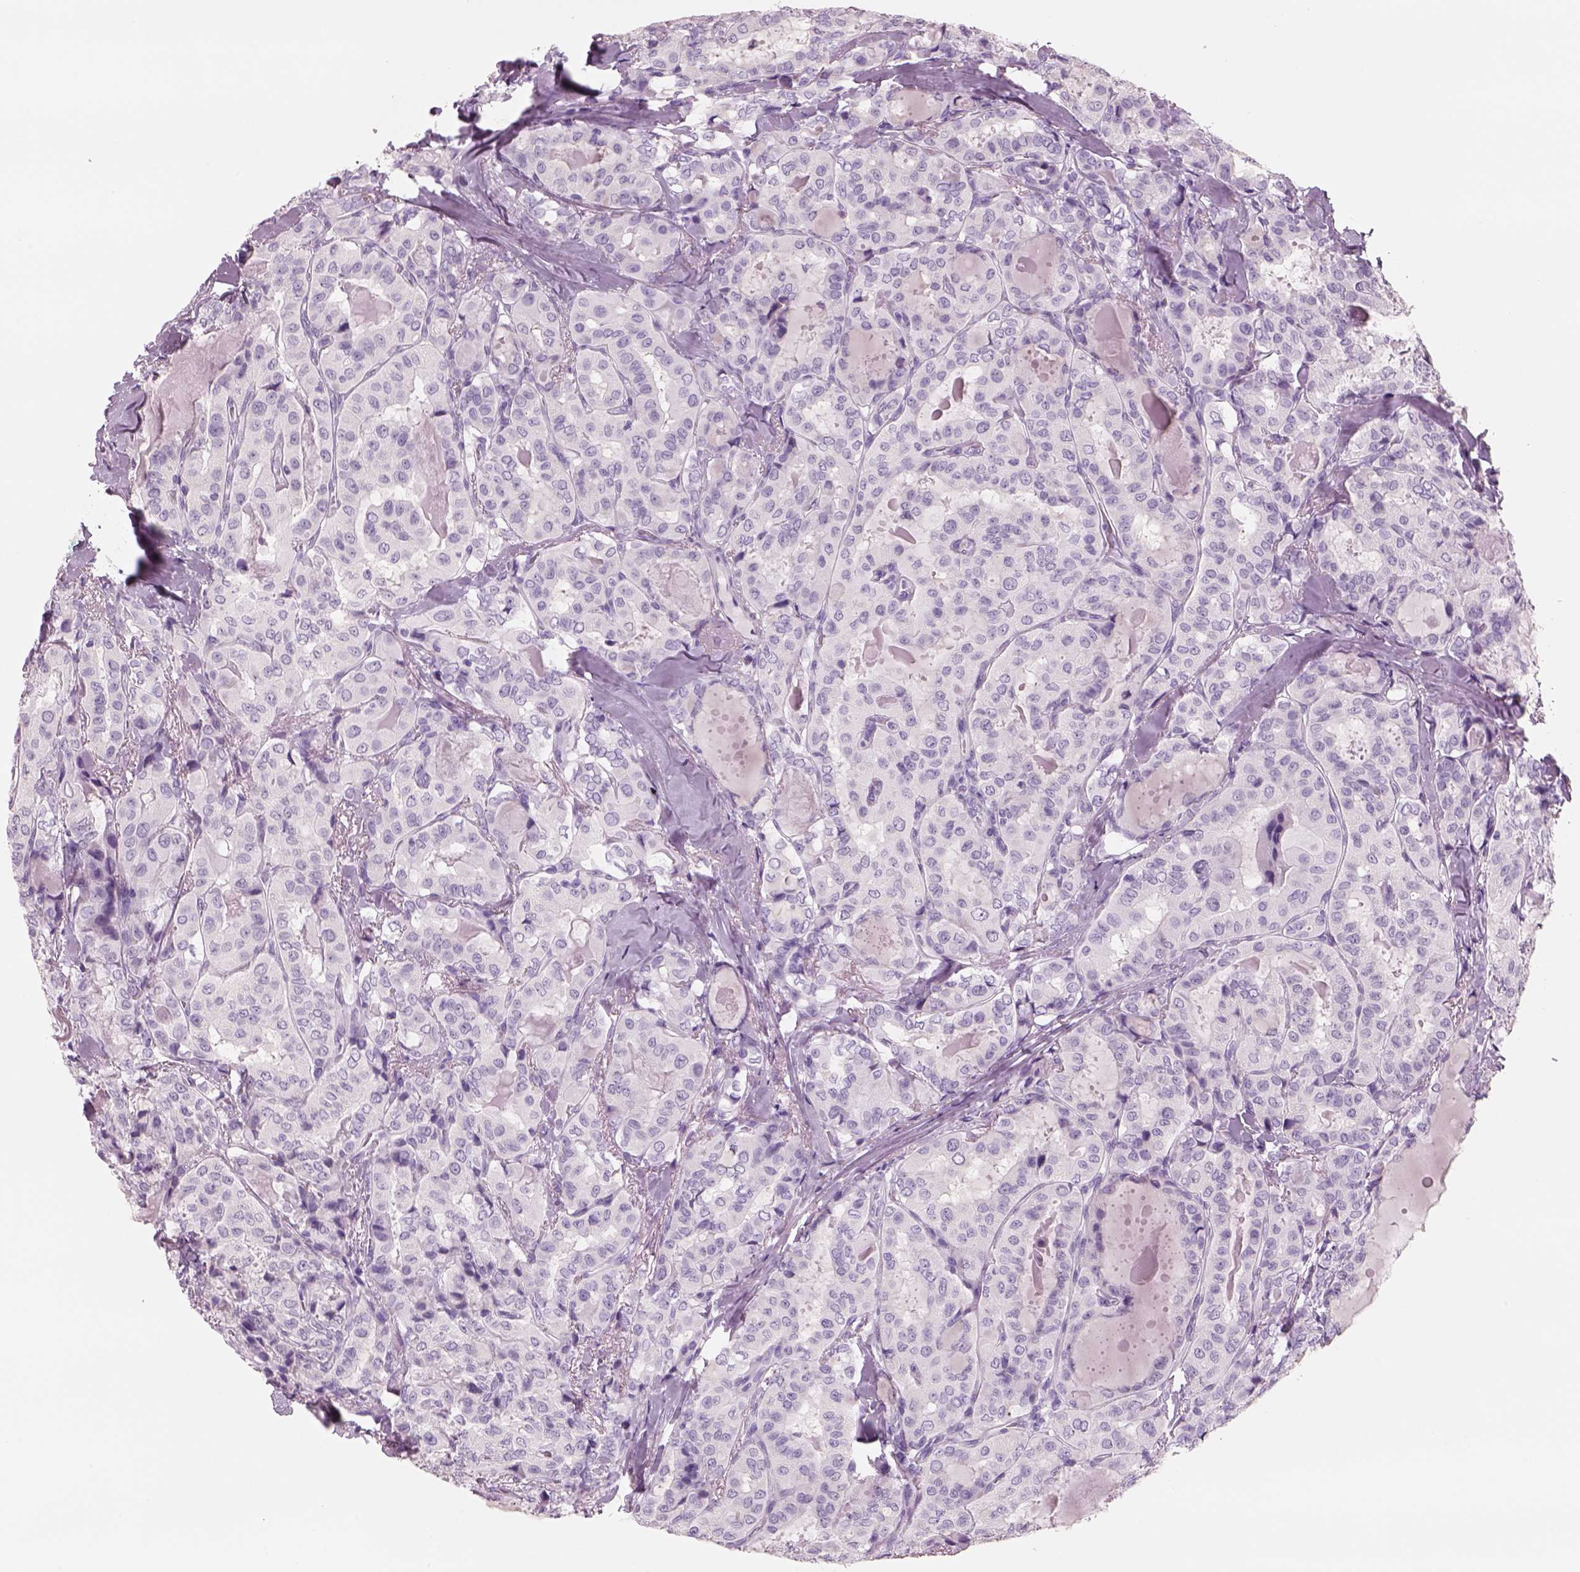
{"staining": {"intensity": "negative", "quantity": "none", "location": "none"}, "tissue": "thyroid cancer", "cell_type": "Tumor cells", "image_type": "cancer", "snomed": [{"axis": "morphology", "description": "Papillary adenocarcinoma, NOS"}, {"axis": "topography", "description": "Thyroid gland"}], "caption": "DAB (3,3'-diaminobenzidine) immunohistochemical staining of papillary adenocarcinoma (thyroid) displays no significant positivity in tumor cells.", "gene": "RHO", "patient": {"sex": "female", "age": 41}}